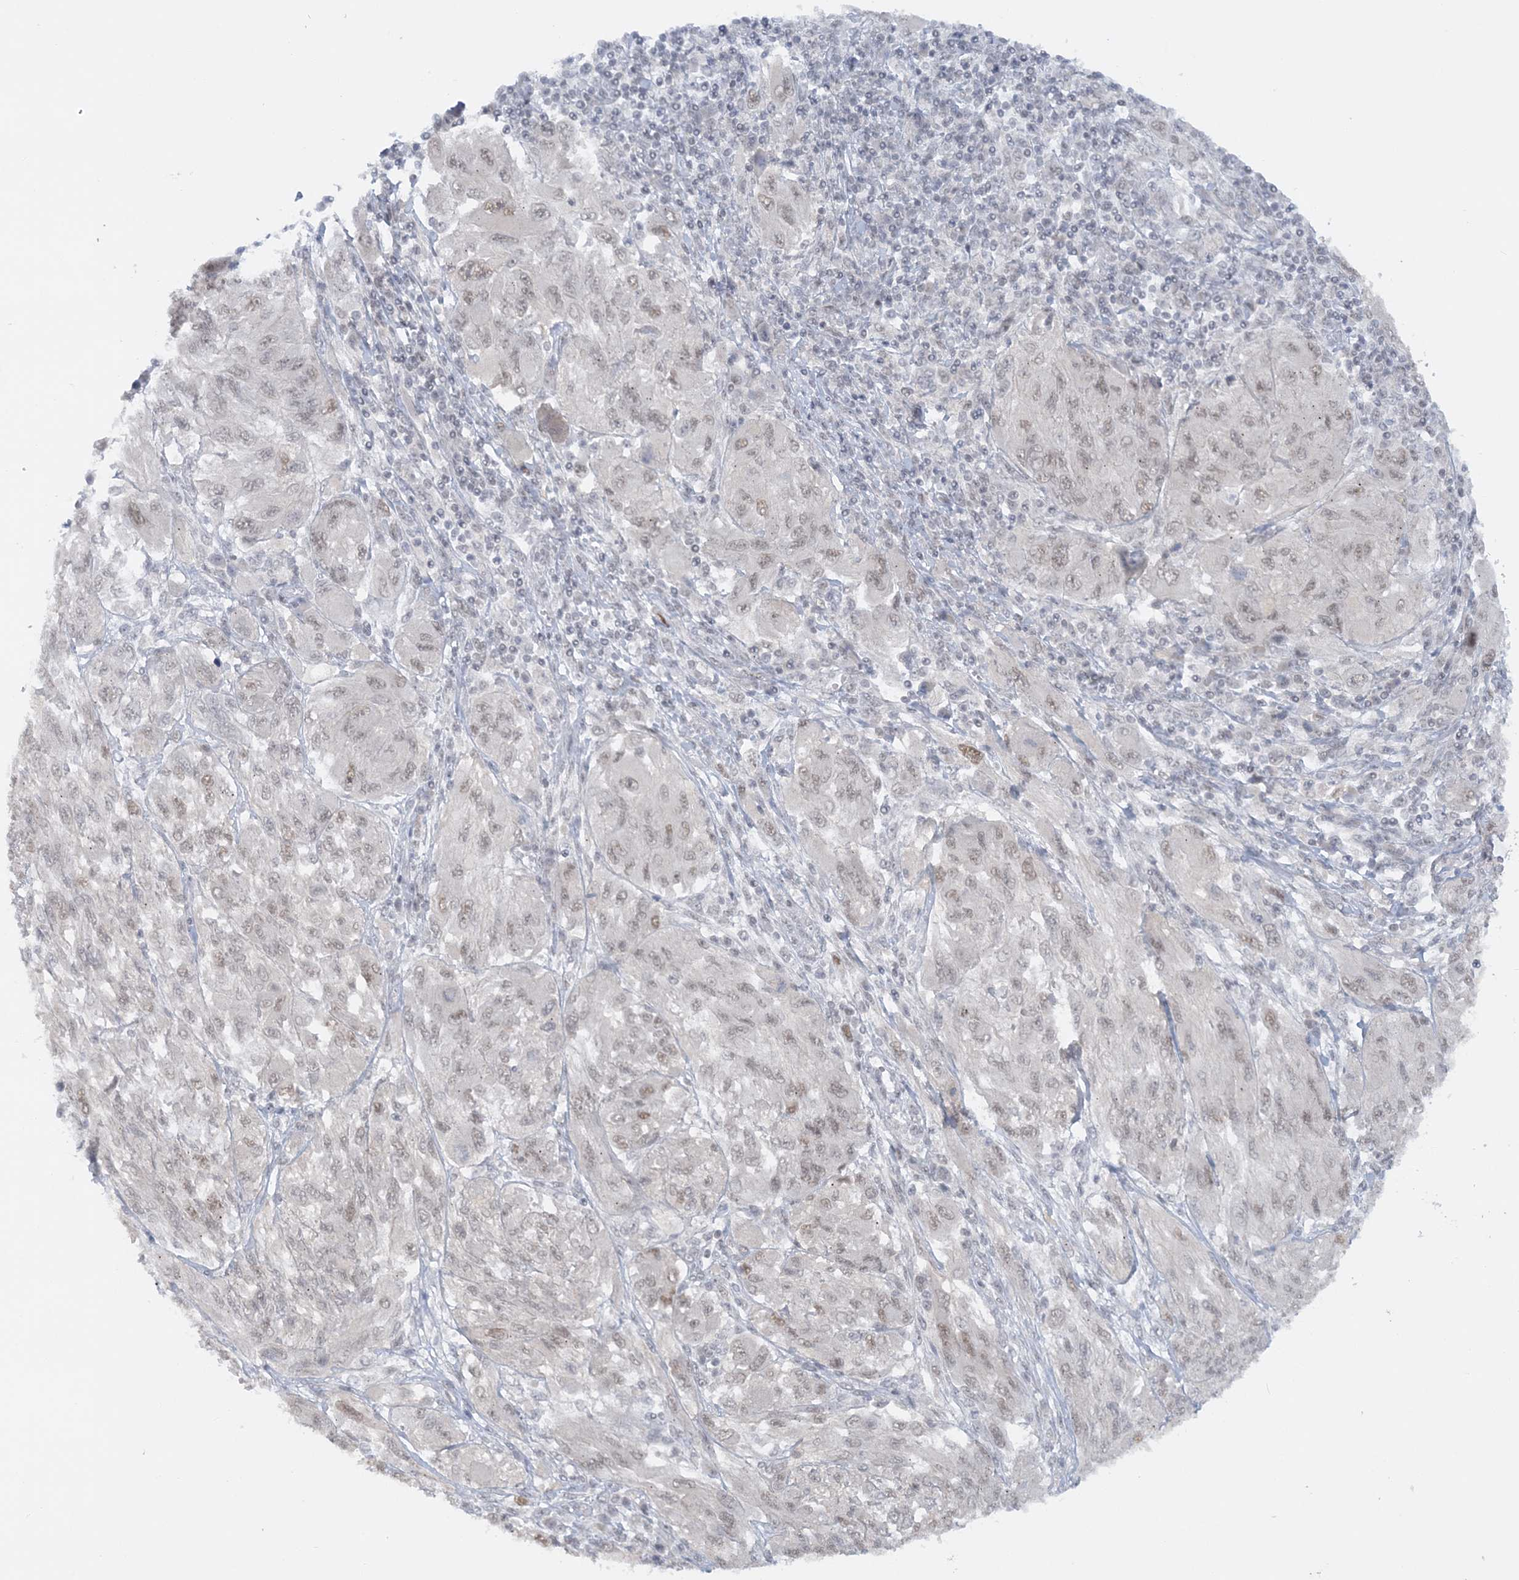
{"staining": {"intensity": "weak", "quantity": "25%-75%", "location": "nuclear"}, "tissue": "melanoma", "cell_type": "Tumor cells", "image_type": "cancer", "snomed": [{"axis": "morphology", "description": "Malignant melanoma, NOS"}, {"axis": "topography", "description": "Skin"}], "caption": "Immunohistochemistry image of melanoma stained for a protein (brown), which displays low levels of weak nuclear staining in about 25%-75% of tumor cells.", "gene": "KMT2D", "patient": {"sex": "female", "age": 91}}